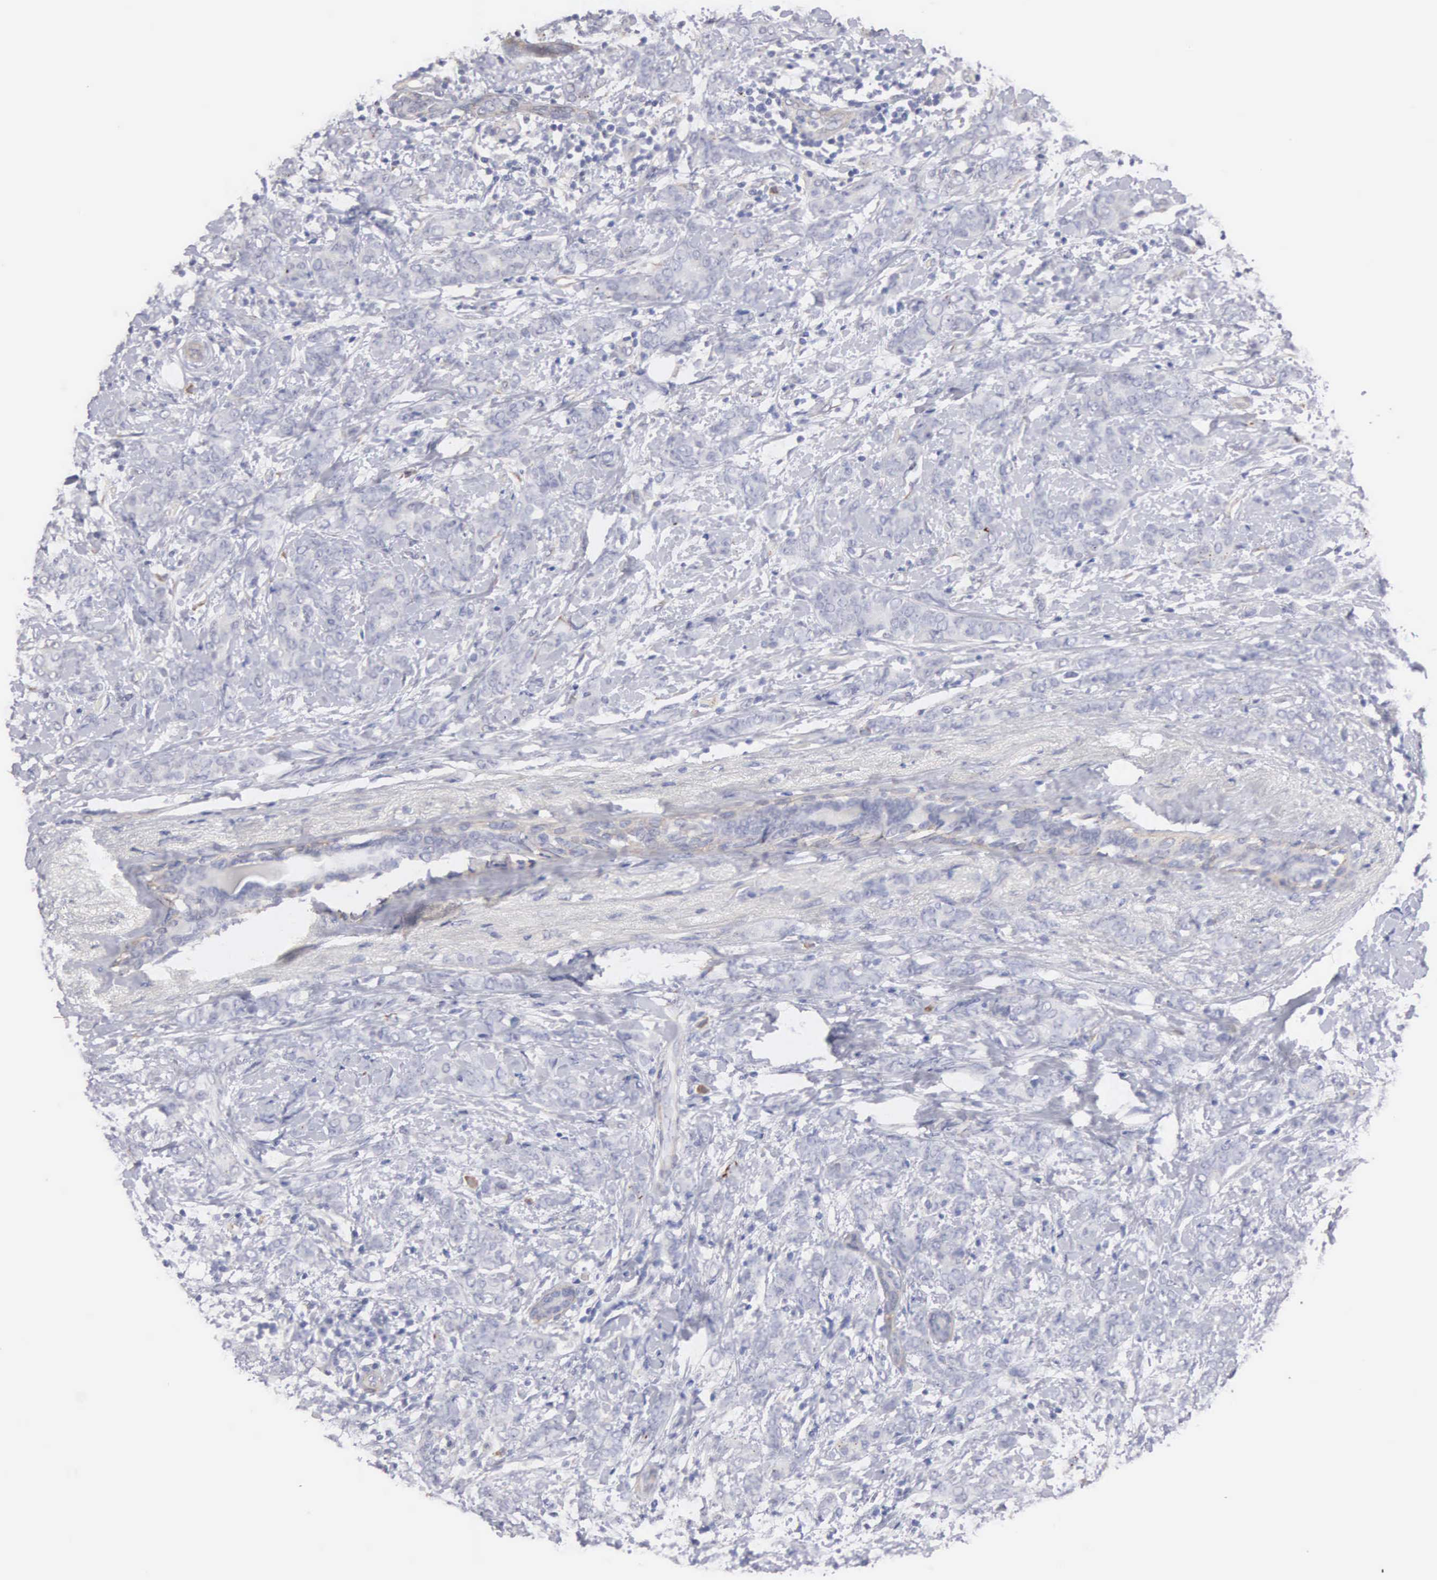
{"staining": {"intensity": "weak", "quantity": "<25%", "location": "cytoplasmic/membranous"}, "tissue": "breast cancer", "cell_type": "Tumor cells", "image_type": "cancer", "snomed": [{"axis": "morphology", "description": "Duct carcinoma"}, {"axis": "topography", "description": "Breast"}], "caption": "The micrograph shows no significant expression in tumor cells of breast invasive ductal carcinoma.", "gene": "ELFN2", "patient": {"sex": "female", "age": 53}}